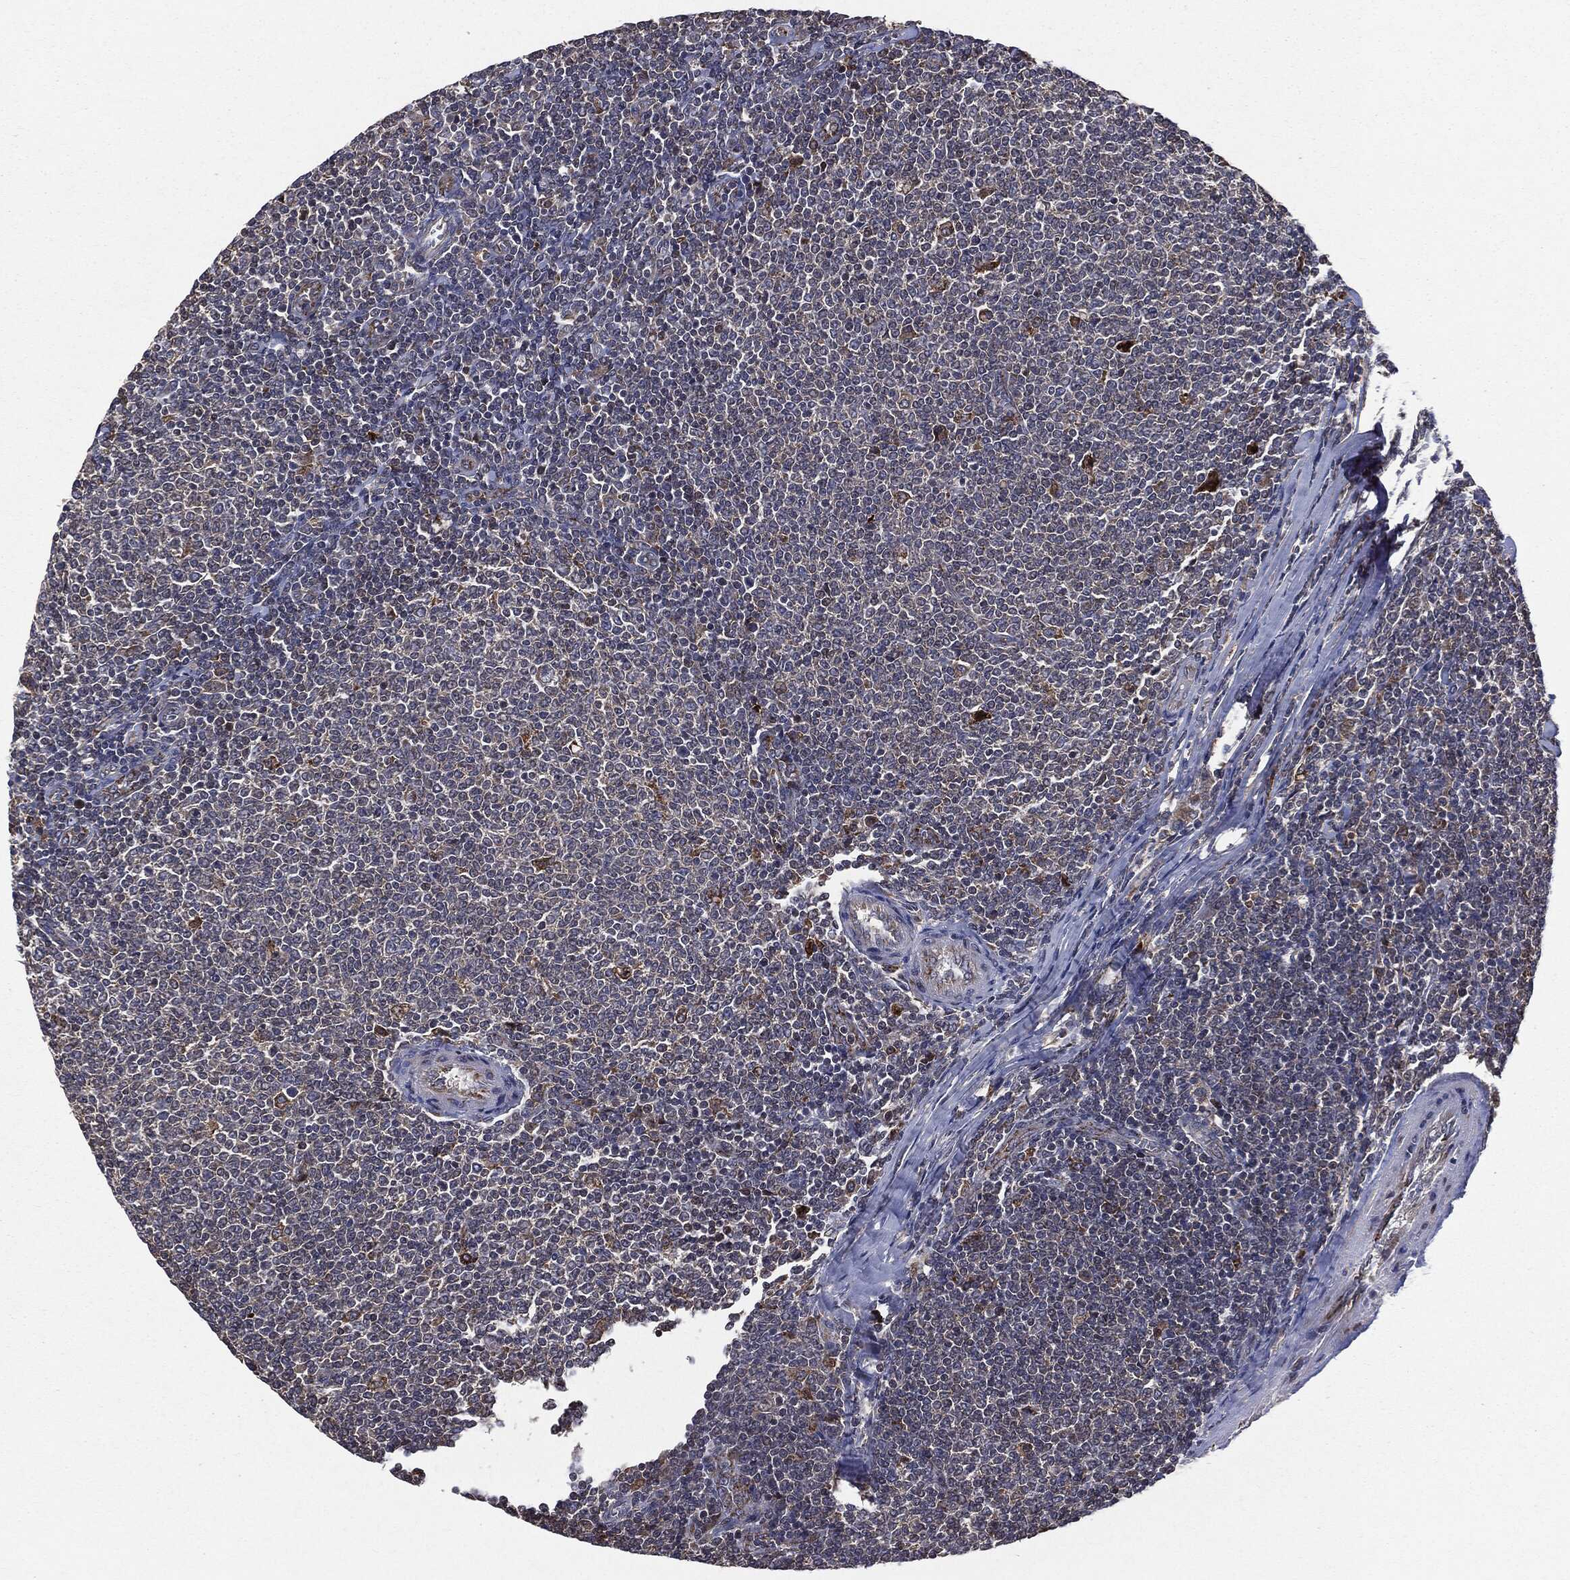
{"staining": {"intensity": "negative", "quantity": "none", "location": "none"}, "tissue": "lymphoma", "cell_type": "Tumor cells", "image_type": "cancer", "snomed": [{"axis": "morphology", "description": "Malignant lymphoma, non-Hodgkin's type, Low grade"}, {"axis": "topography", "description": "Lymph node"}], "caption": "IHC of human lymphoma demonstrates no positivity in tumor cells.", "gene": "PLOD3", "patient": {"sex": "male", "age": 52}}